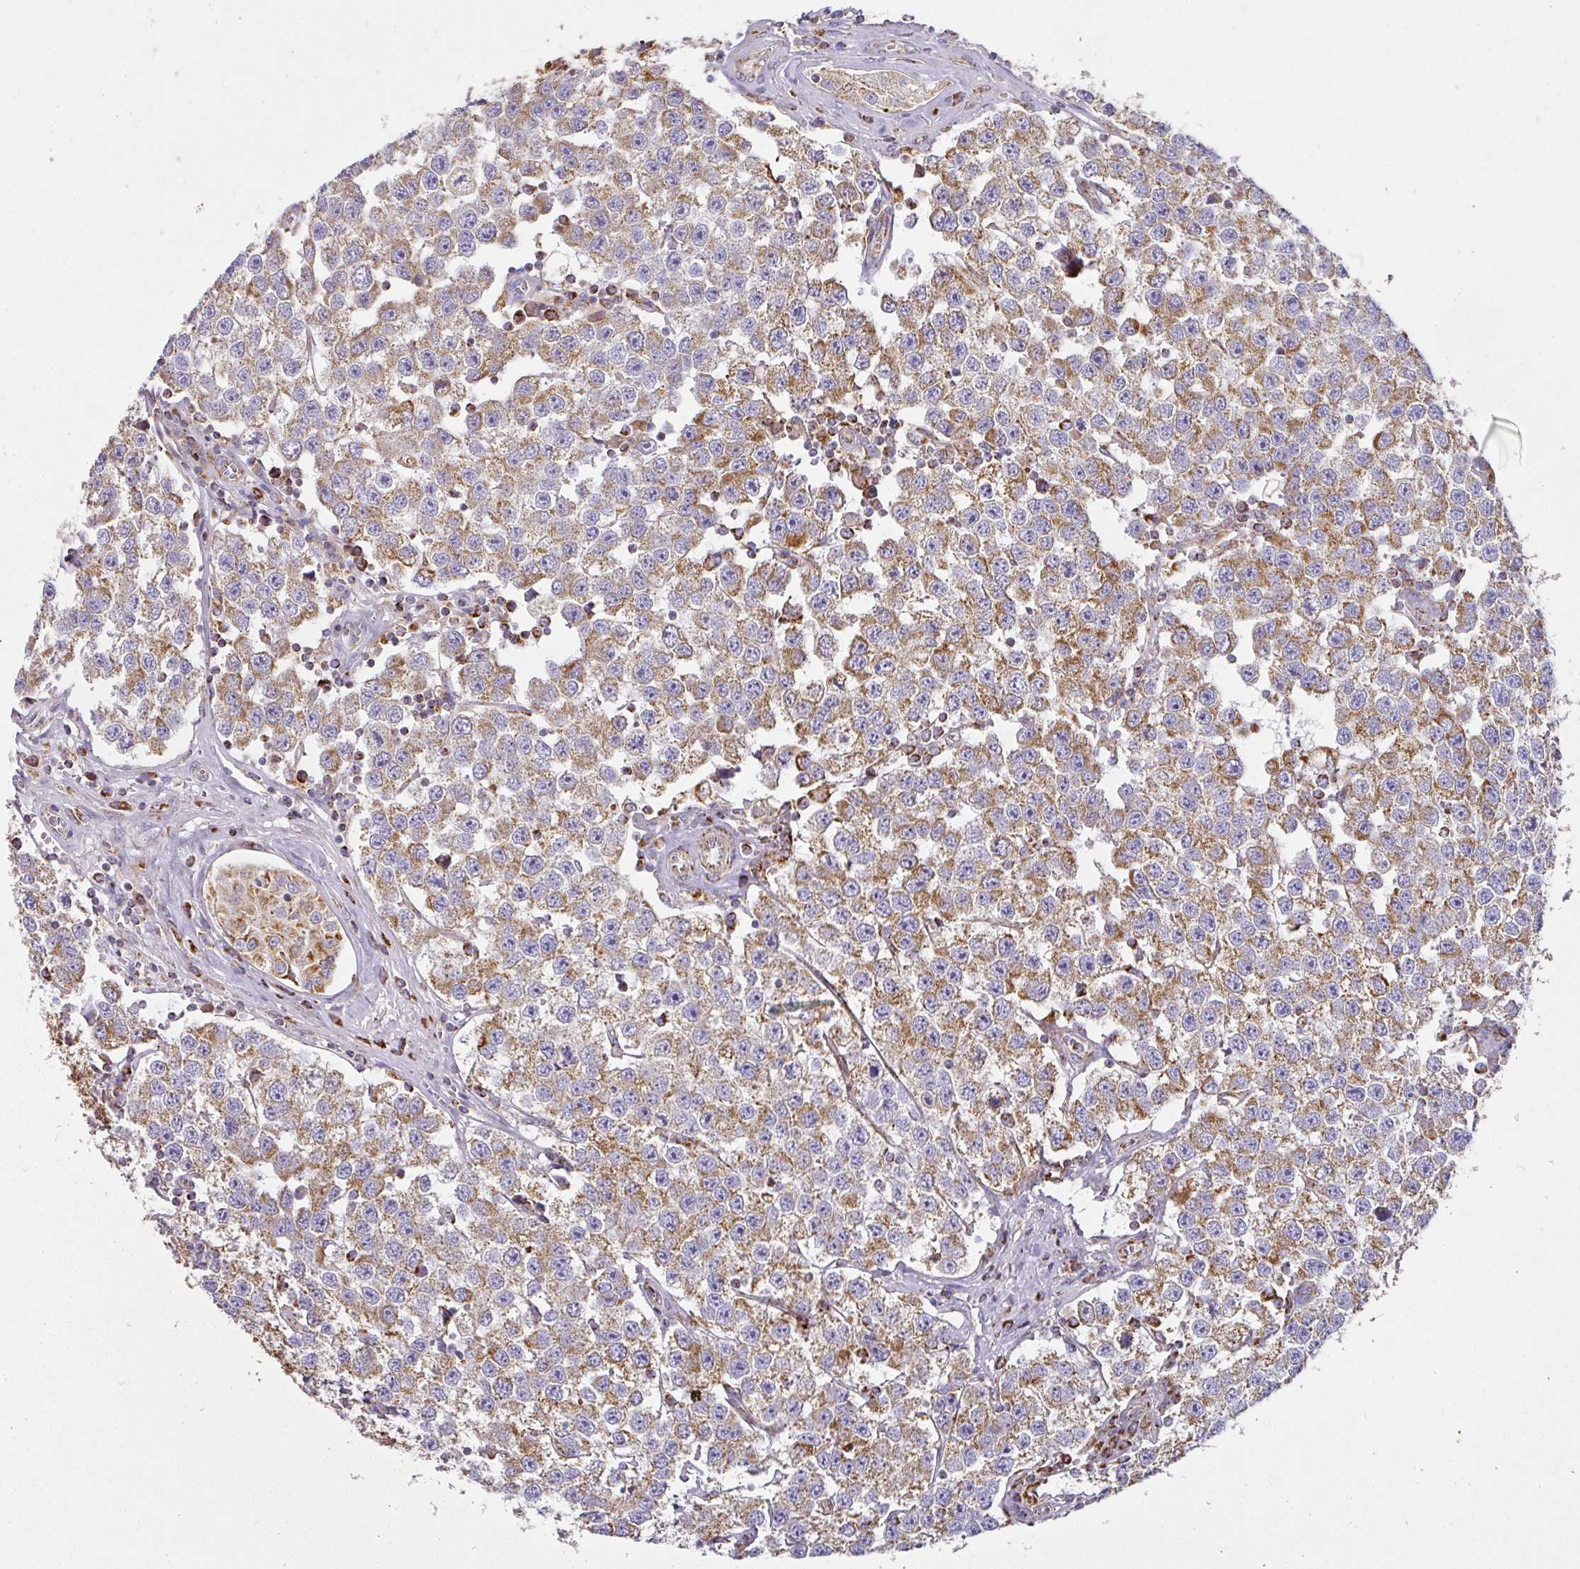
{"staining": {"intensity": "moderate", "quantity": ">75%", "location": "cytoplasmic/membranous"}, "tissue": "testis cancer", "cell_type": "Tumor cells", "image_type": "cancer", "snomed": [{"axis": "morphology", "description": "Seminoma, NOS"}, {"axis": "topography", "description": "Testis"}], "caption": "This is a histology image of immunohistochemistry staining of seminoma (testis), which shows moderate positivity in the cytoplasmic/membranous of tumor cells.", "gene": "UQCRFS1", "patient": {"sex": "male", "age": 34}}